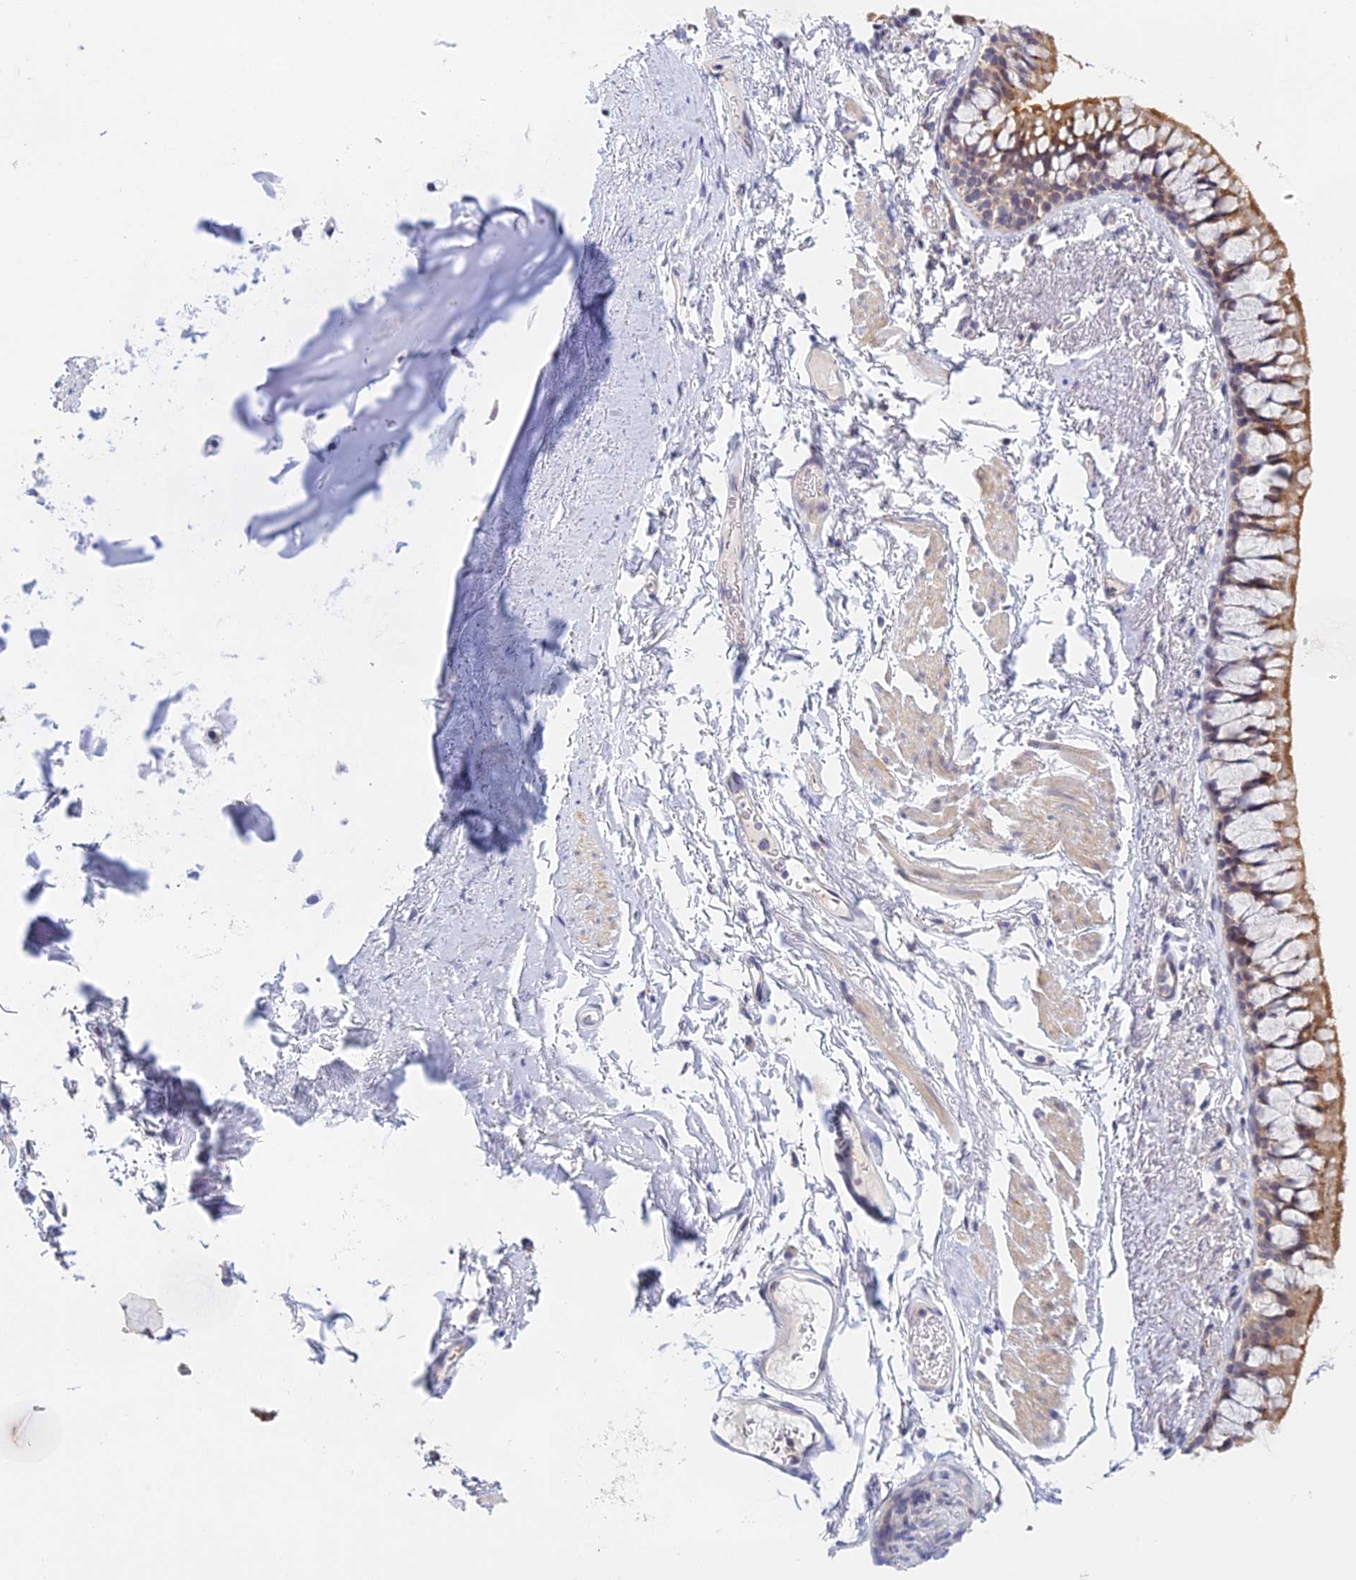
{"staining": {"intensity": "negative", "quantity": "none", "location": "none"}, "tissue": "adipose tissue", "cell_type": "Adipocytes", "image_type": "normal", "snomed": [{"axis": "morphology", "description": "Normal tissue, NOS"}, {"axis": "topography", "description": "Cartilage tissue"}, {"axis": "topography", "description": "Bronchus"}], "caption": "Immunohistochemical staining of normal adipose tissue displays no significant expression in adipocytes. (Brightfield microscopy of DAB IHC at high magnification).", "gene": "METTL26", "patient": {"sex": "female", "age": 73}}